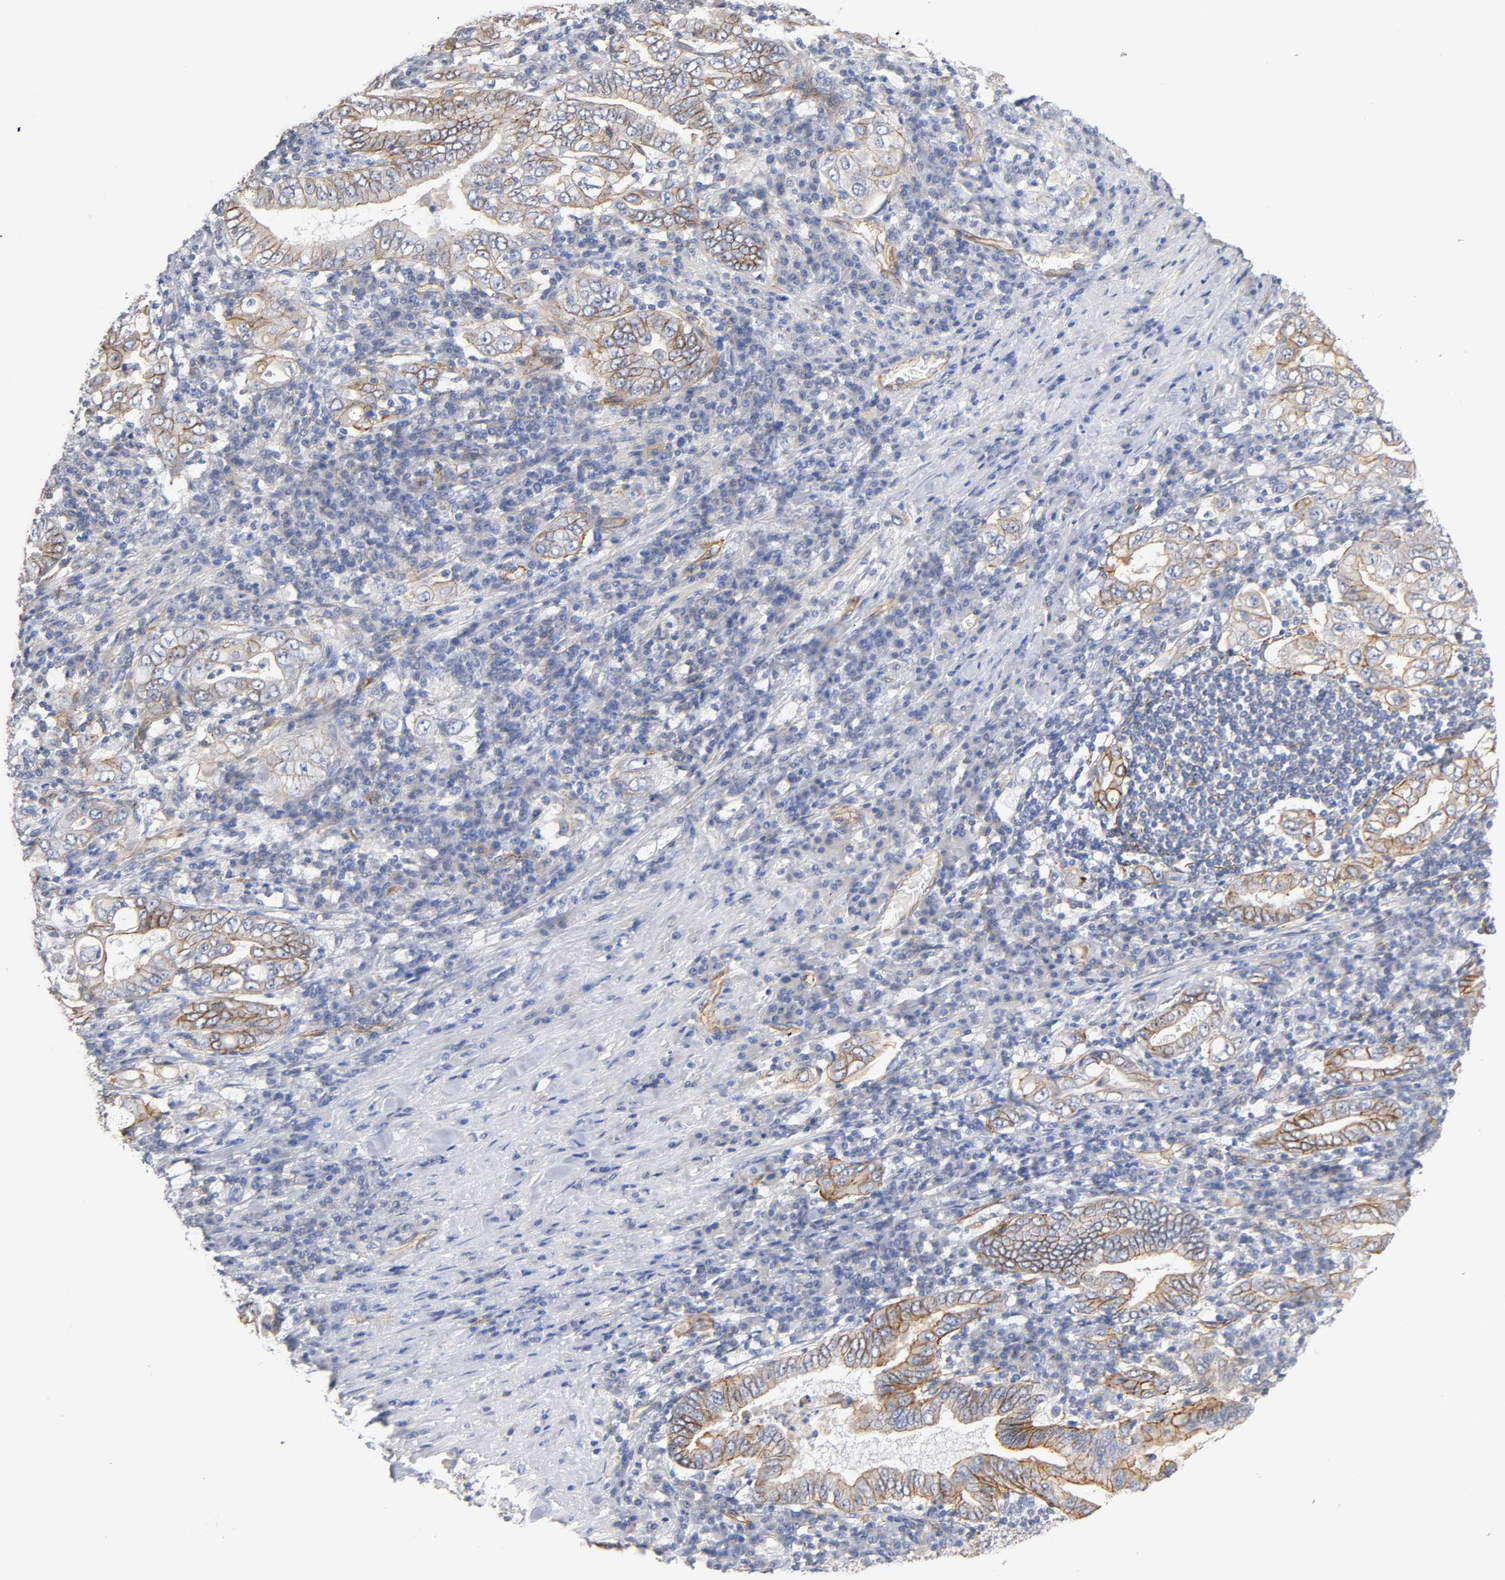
{"staining": {"intensity": "moderate", "quantity": ">75%", "location": "cytoplasmic/membranous"}, "tissue": "stomach cancer", "cell_type": "Tumor cells", "image_type": "cancer", "snomed": [{"axis": "morphology", "description": "Normal tissue, NOS"}, {"axis": "morphology", "description": "Adenocarcinoma, NOS"}, {"axis": "topography", "description": "Esophagus"}, {"axis": "topography", "description": "Stomach, upper"}, {"axis": "topography", "description": "Peripheral nerve tissue"}], "caption": "Immunohistochemistry staining of stomach cancer, which displays medium levels of moderate cytoplasmic/membranous staining in about >75% of tumor cells indicating moderate cytoplasmic/membranous protein staining. The staining was performed using DAB (brown) for protein detection and nuclei were counterstained in hematoxylin (blue).", "gene": "SPTAN1", "patient": {"sex": "male", "age": 62}}